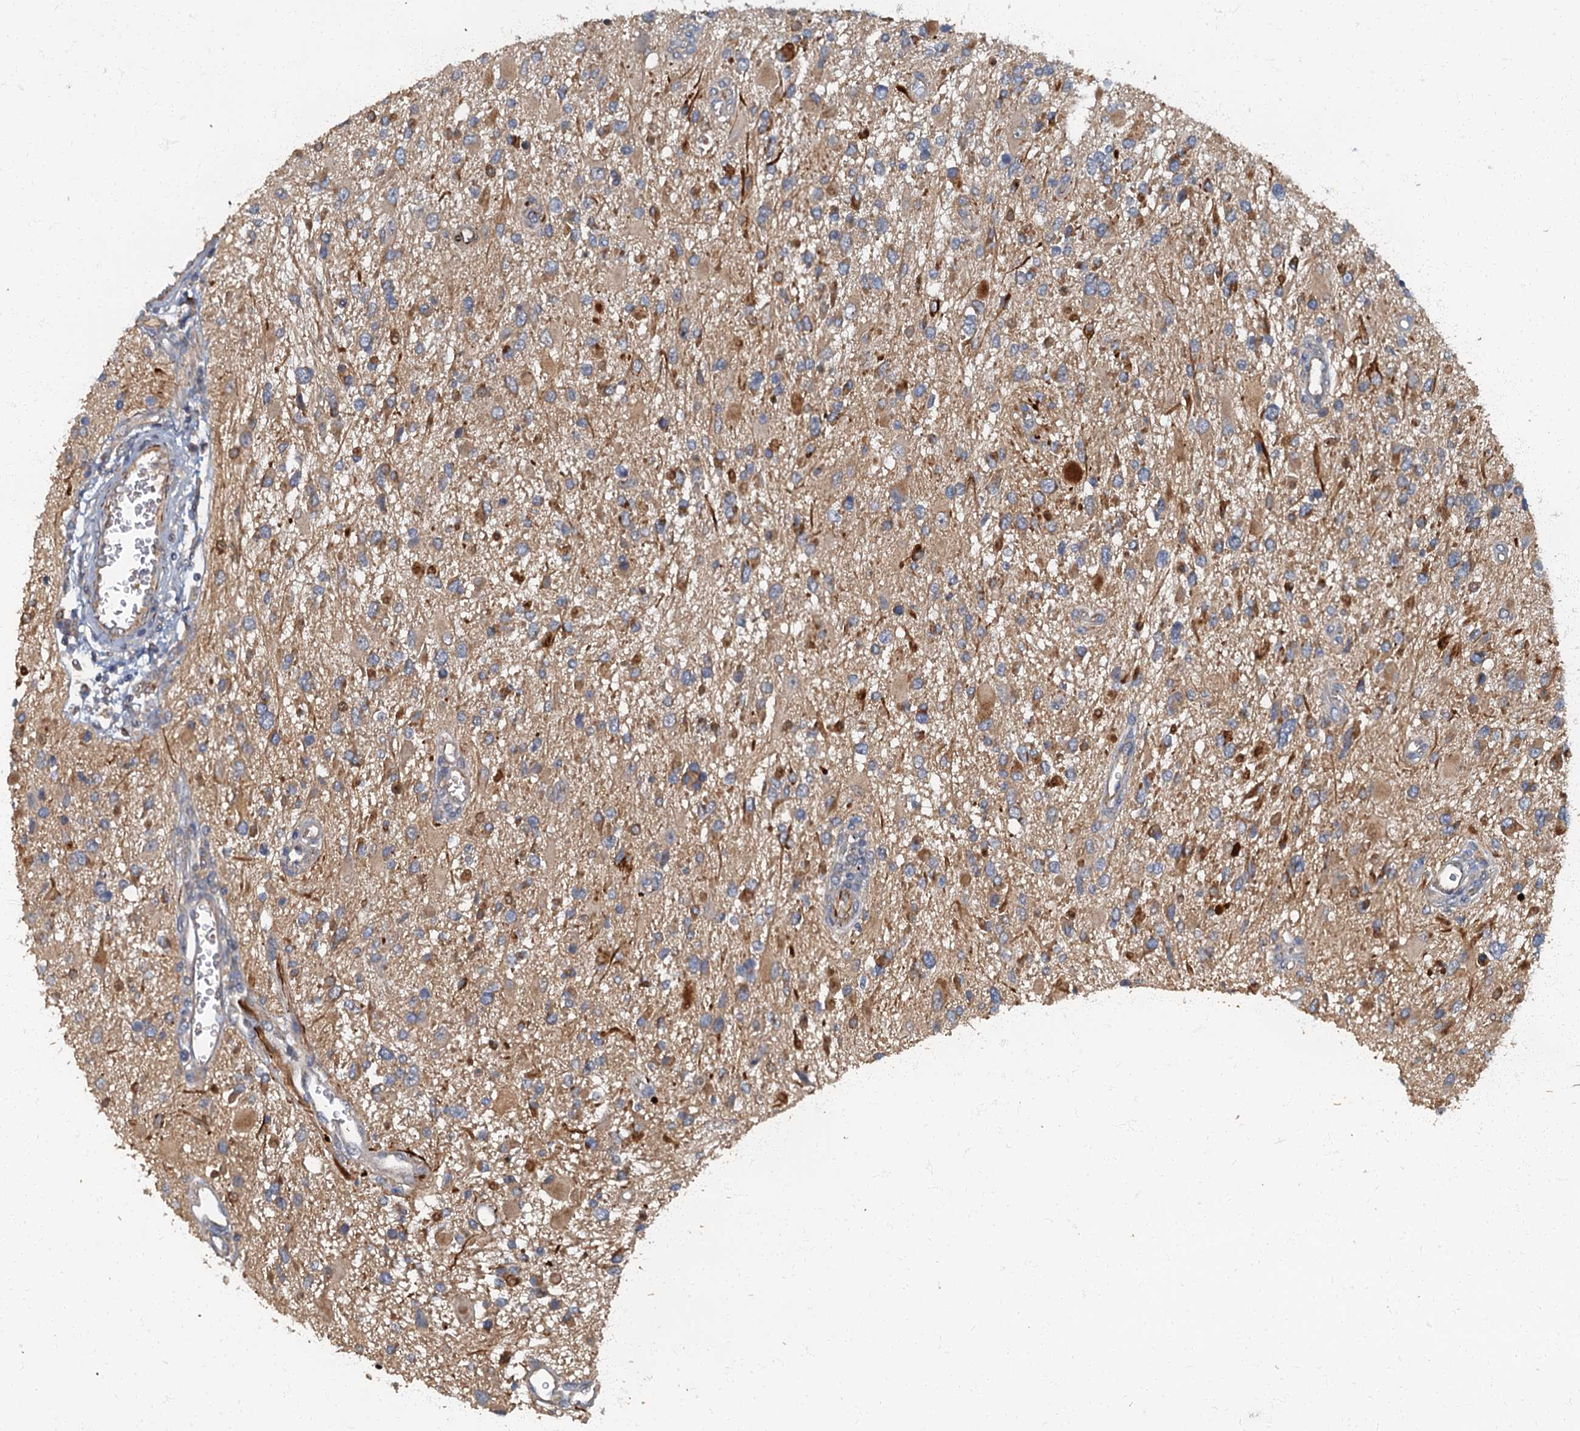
{"staining": {"intensity": "moderate", "quantity": "25%-75%", "location": "cytoplasmic/membranous"}, "tissue": "glioma", "cell_type": "Tumor cells", "image_type": "cancer", "snomed": [{"axis": "morphology", "description": "Glioma, malignant, High grade"}, {"axis": "topography", "description": "Brain"}], "caption": "The immunohistochemical stain shows moderate cytoplasmic/membranous staining in tumor cells of malignant glioma (high-grade) tissue.", "gene": "ARL11", "patient": {"sex": "male", "age": 53}}